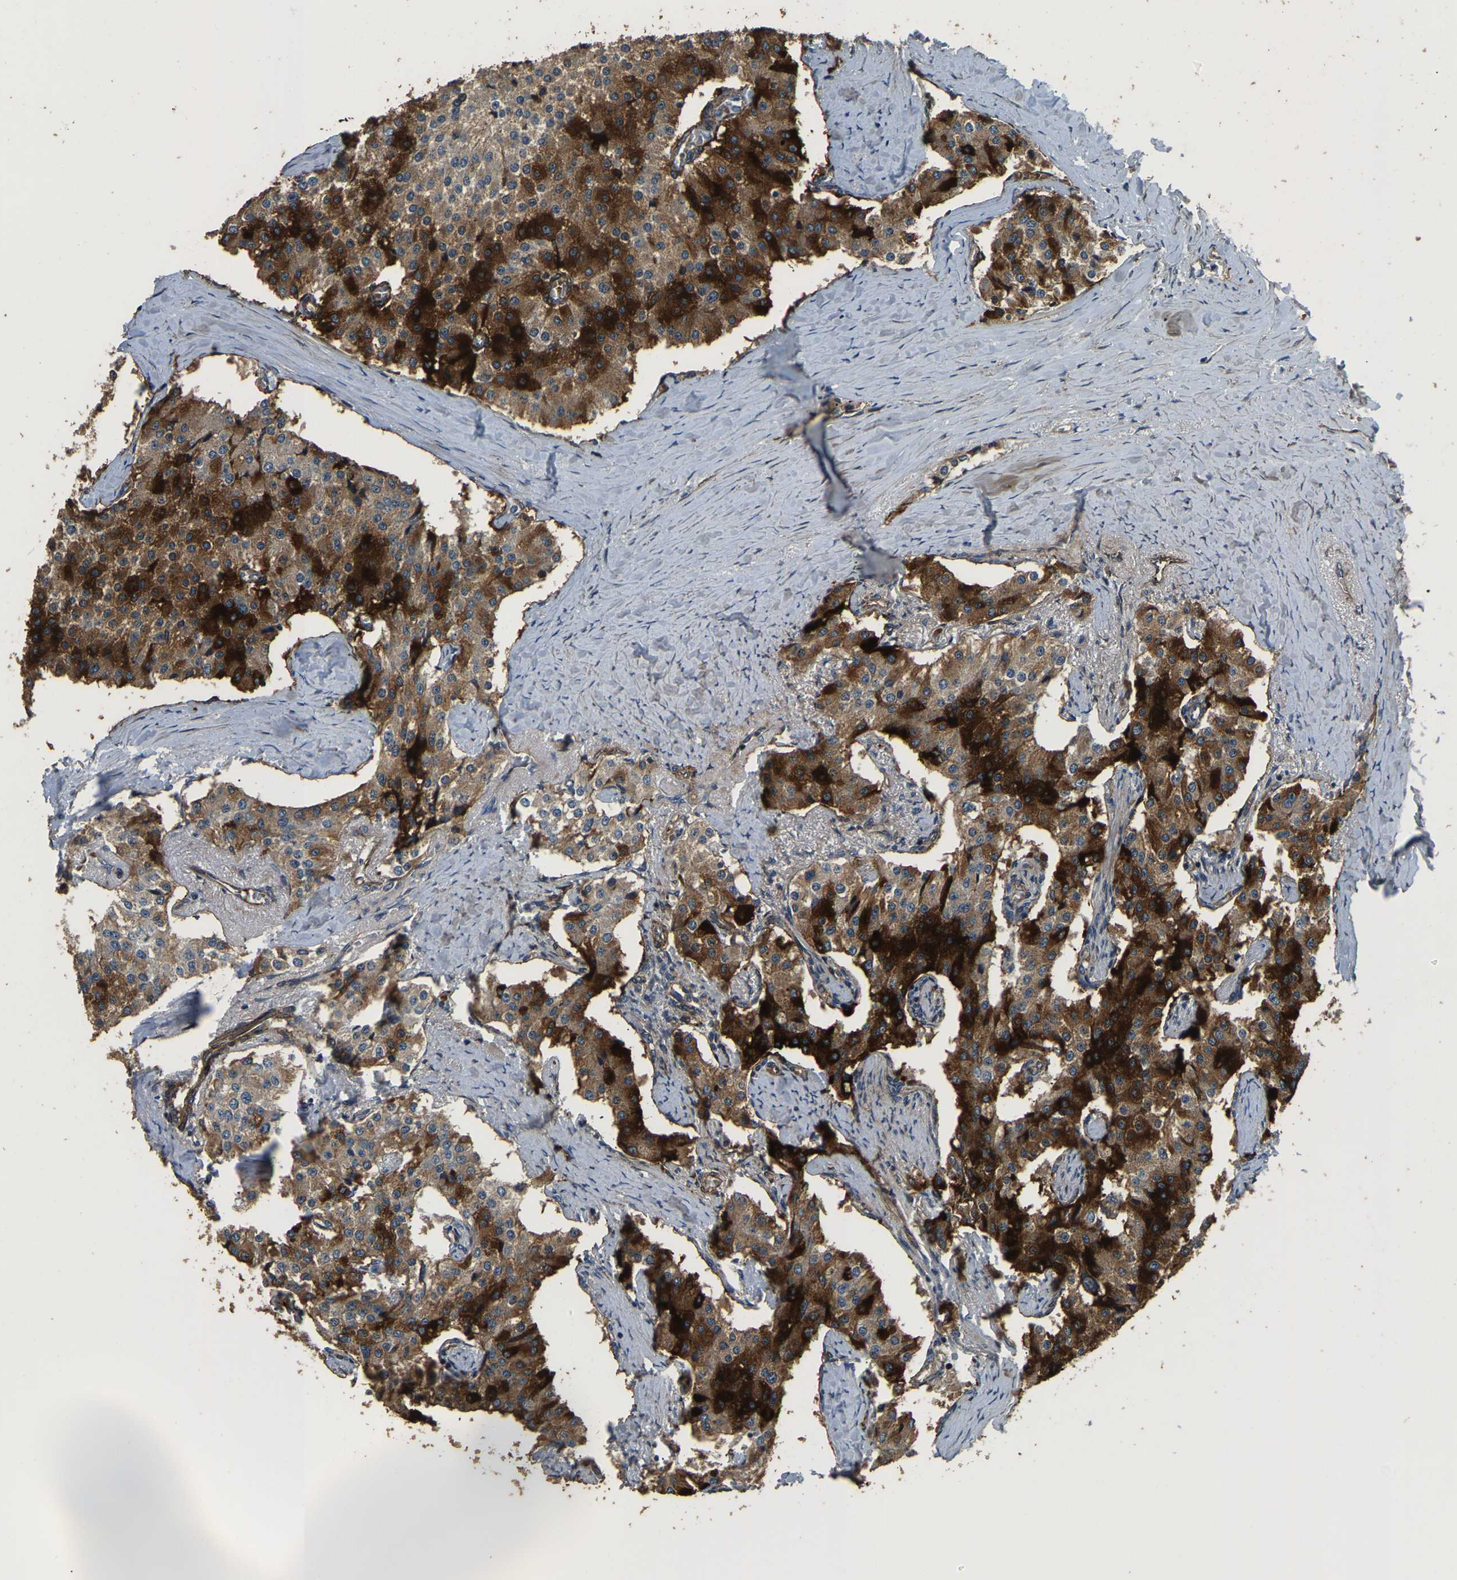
{"staining": {"intensity": "strong", "quantity": ">75%", "location": "nuclear"}, "tissue": "carcinoid", "cell_type": "Tumor cells", "image_type": "cancer", "snomed": [{"axis": "morphology", "description": "Carcinoid, malignant, NOS"}, {"axis": "topography", "description": "Colon"}], "caption": "Carcinoid stained for a protein displays strong nuclear positivity in tumor cells.", "gene": "RNF39", "patient": {"sex": "female", "age": 52}}